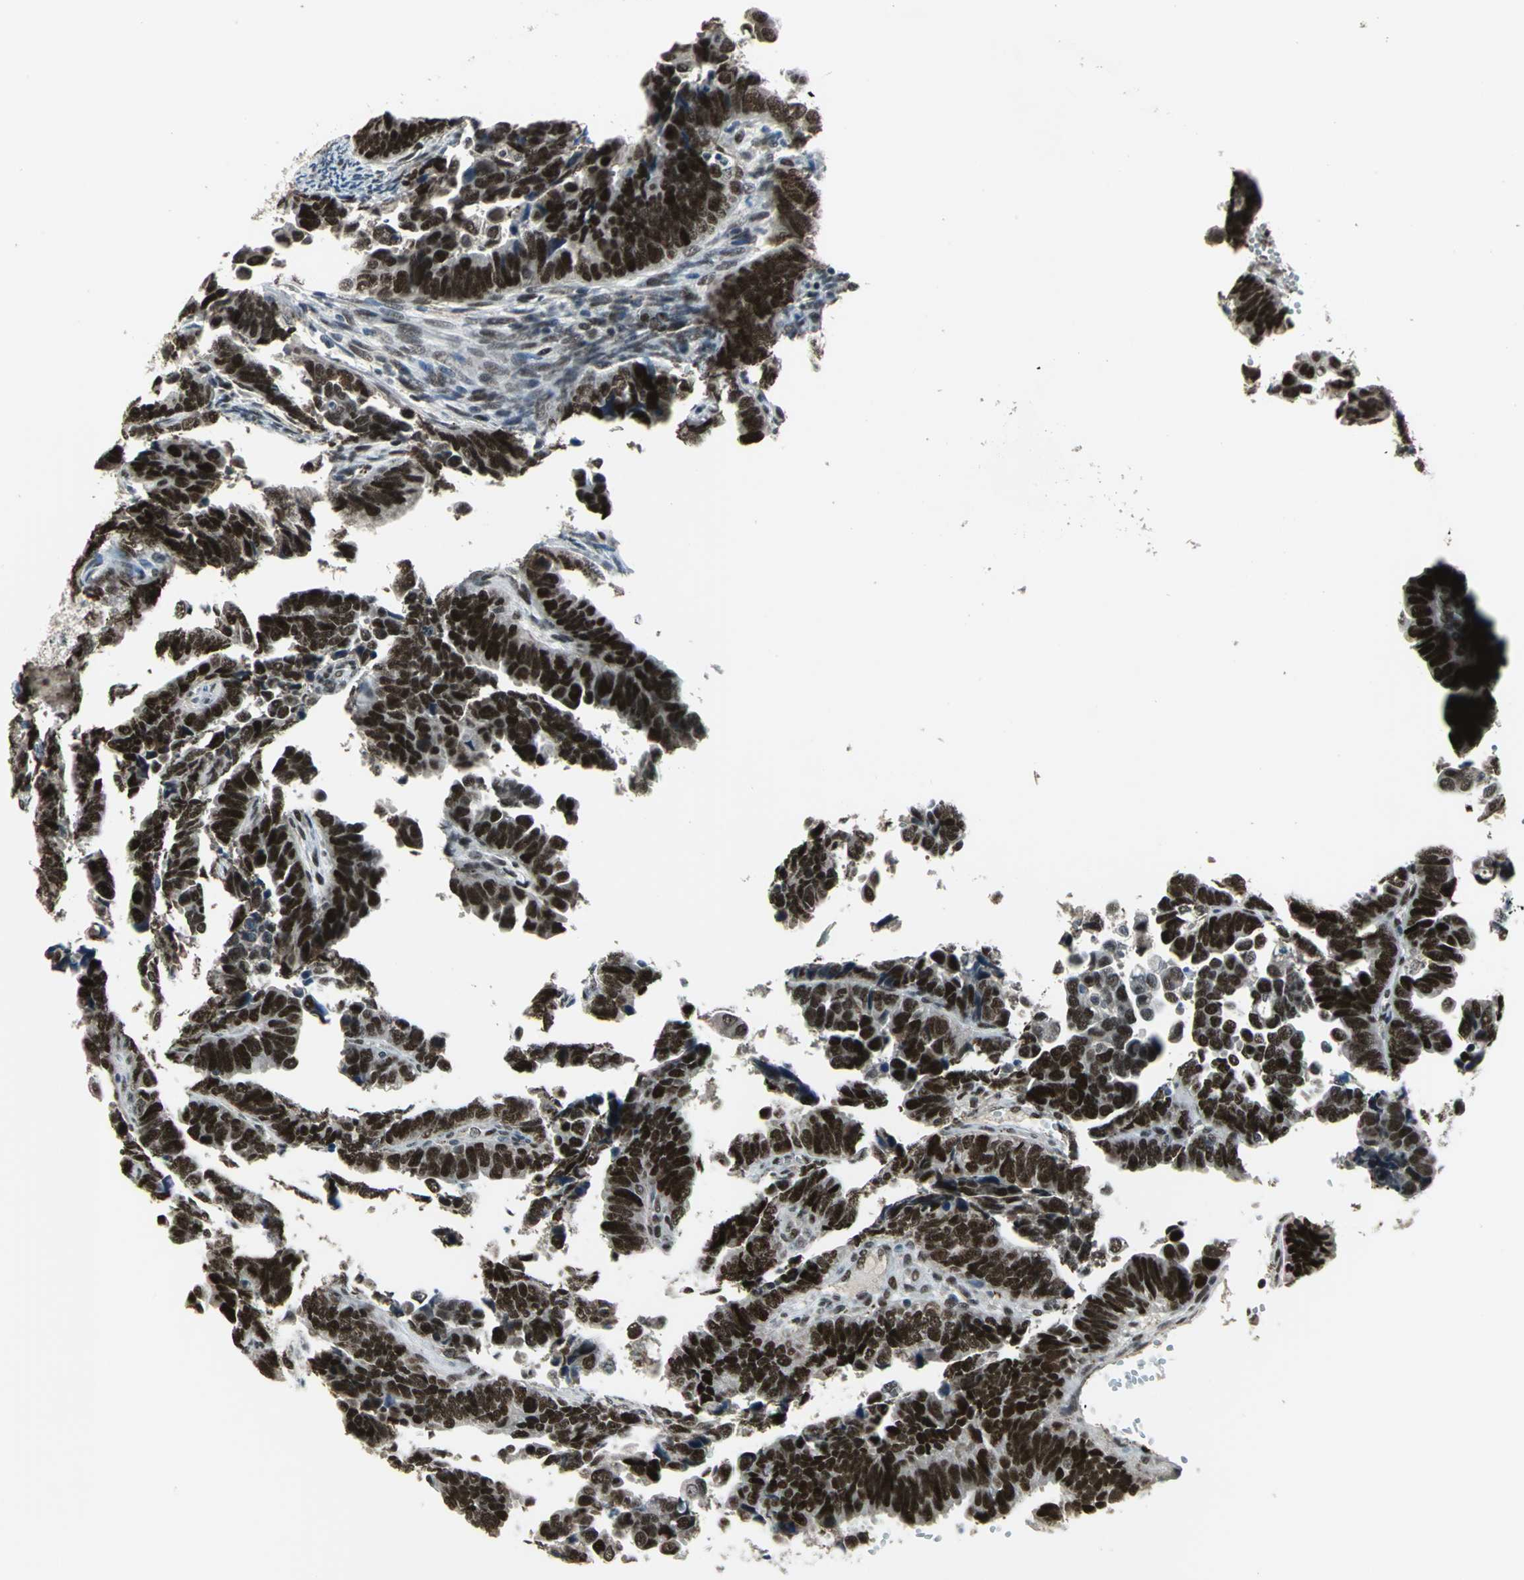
{"staining": {"intensity": "strong", "quantity": ">75%", "location": "nuclear"}, "tissue": "endometrial cancer", "cell_type": "Tumor cells", "image_type": "cancer", "snomed": [{"axis": "morphology", "description": "Adenocarcinoma, NOS"}, {"axis": "topography", "description": "Endometrium"}], "caption": "Immunohistochemical staining of human adenocarcinoma (endometrial) exhibits high levels of strong nuclear staining in approximately >75% of tumor cells.", "gene": "ELF2", "patient": {"sex": "female", "age": 75}}